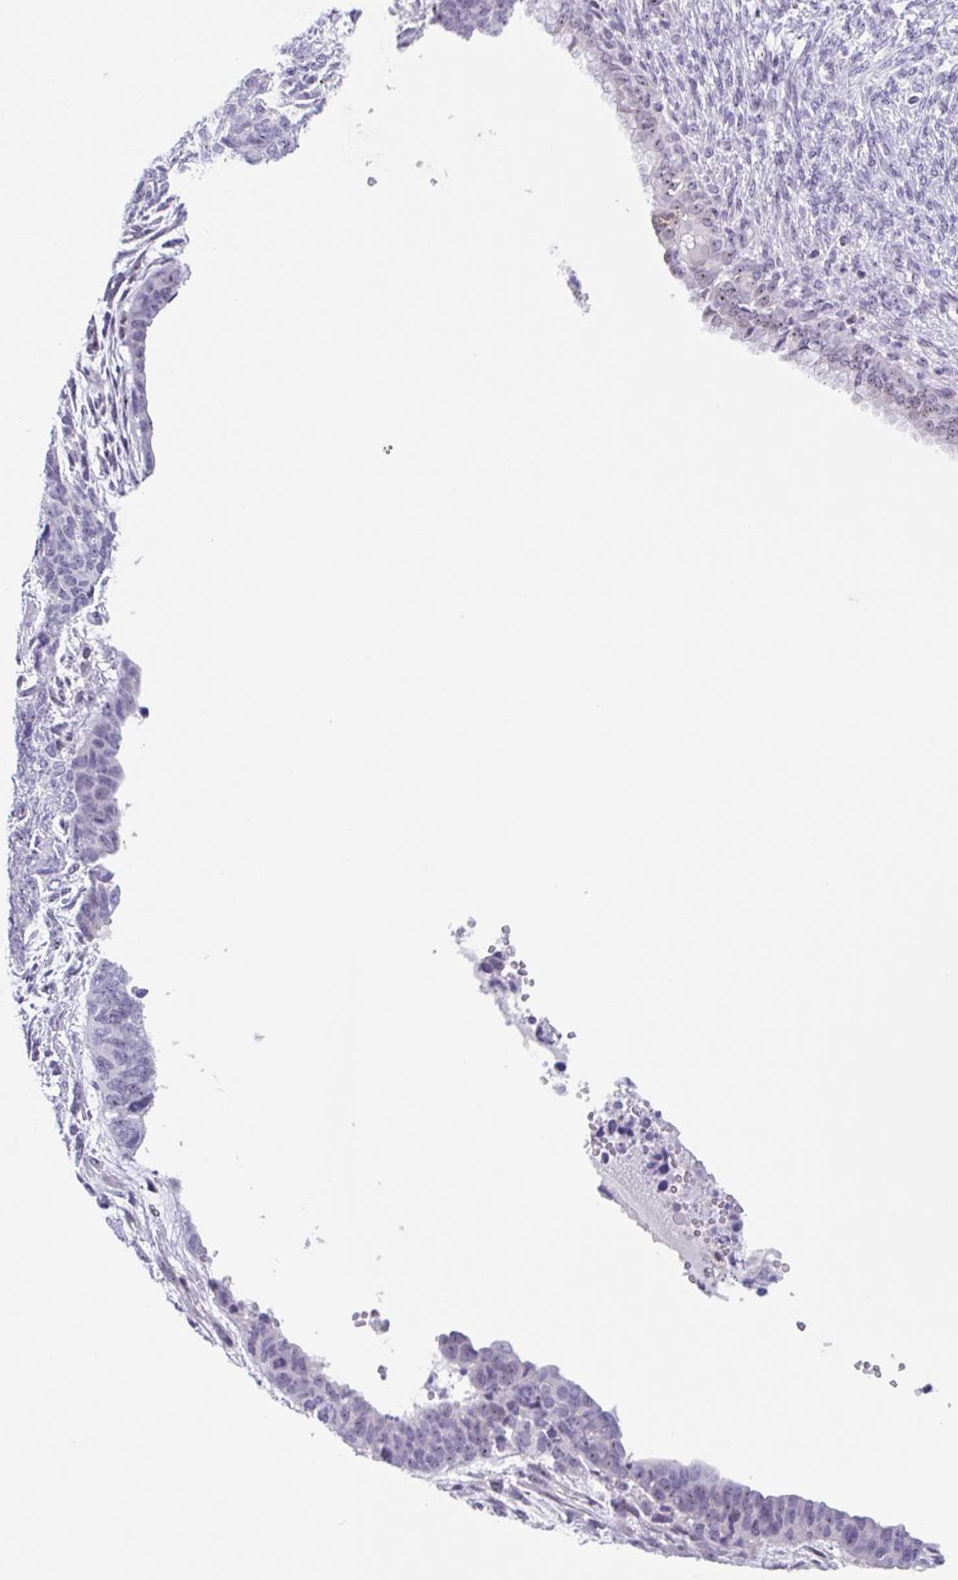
{"staining": {"intensity": "weak", "quantity": "25%-75%", "location": "nuclear"}, "tissue": "cervical cancer", "cell_type": "Tumor cells", "image_type": "cancer", "snomed": [{"axis": "morphology", "description": "Squamous cell carcinoma, NOS"}, {"axis": "topography", "description": "Cervix"}], "caption": "Cervical cancer stained with immunohistochemistry (IHC) shows weak nuclear staining in approximately 25%-75% of tumor cells. Nuclei are stained in blue.", "gene": "LENG9", "patient": {"sex": "female", "age": 63}}